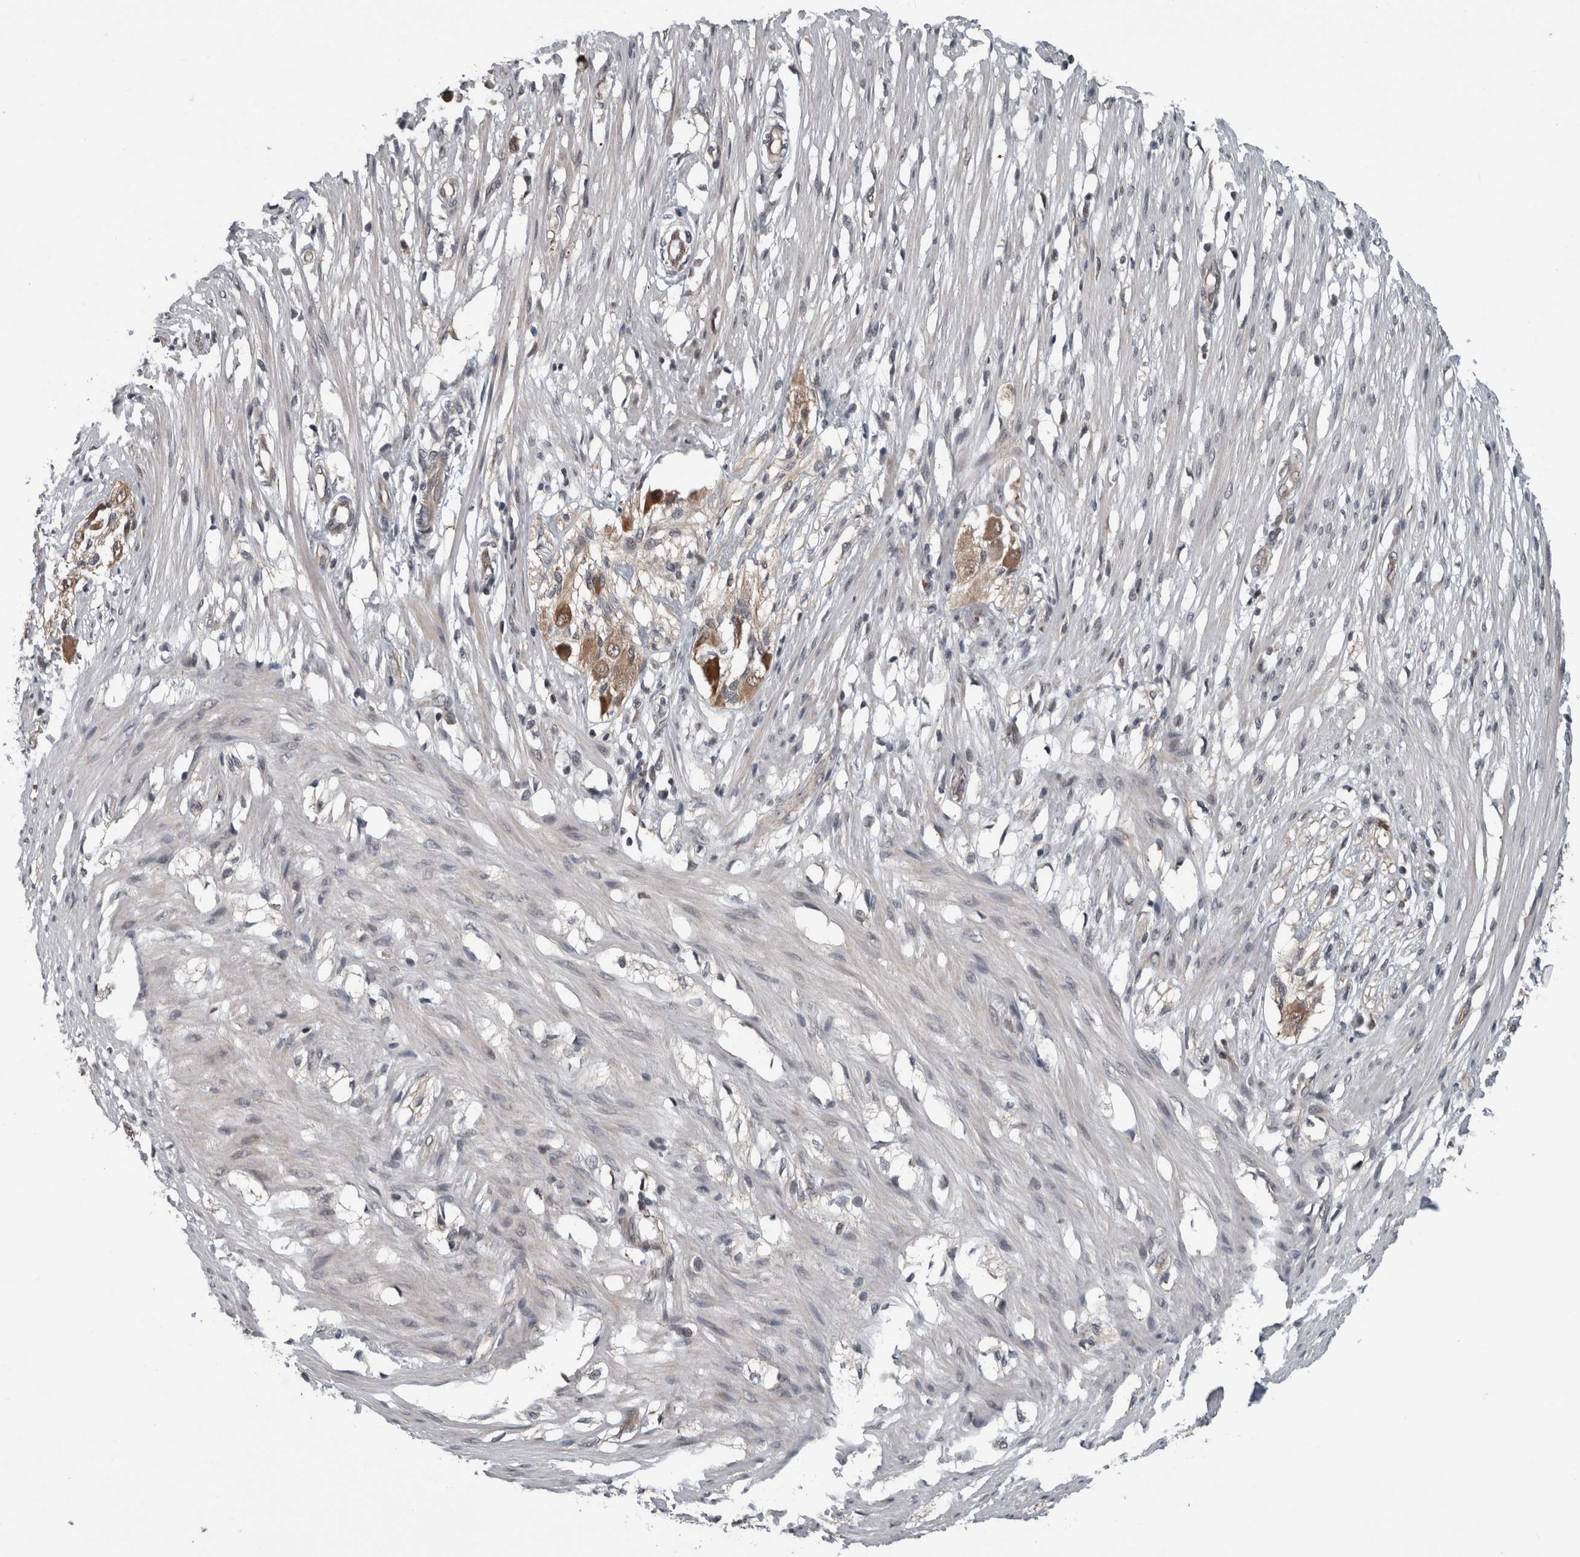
{"staining": {"intensity": "negative", "quantity": "none", "location": "none"}, "tissue": "smooth muscle", "cell_type": "Smooth muscle cells", "image_type": "normal", "snomed": [{"axis": "morphology", "description": "Normal tissue, NOS"}, {"axis": "morphology", "description": "Adenocarcinoma, NOS"}, {"axis": "topography", "description": "Smooth muscle"}, {"axis": "topography", "description": "Colon"}], "caption": "High magnification brightfield microscopy of unremarkable smooth muscle stained with DAB (brown) and counterstained with hematoxylin (blue): smooth muscle cells show no significant staining.", "gene": "ENY2", "patient": {"sex": "male", "age": 14}}